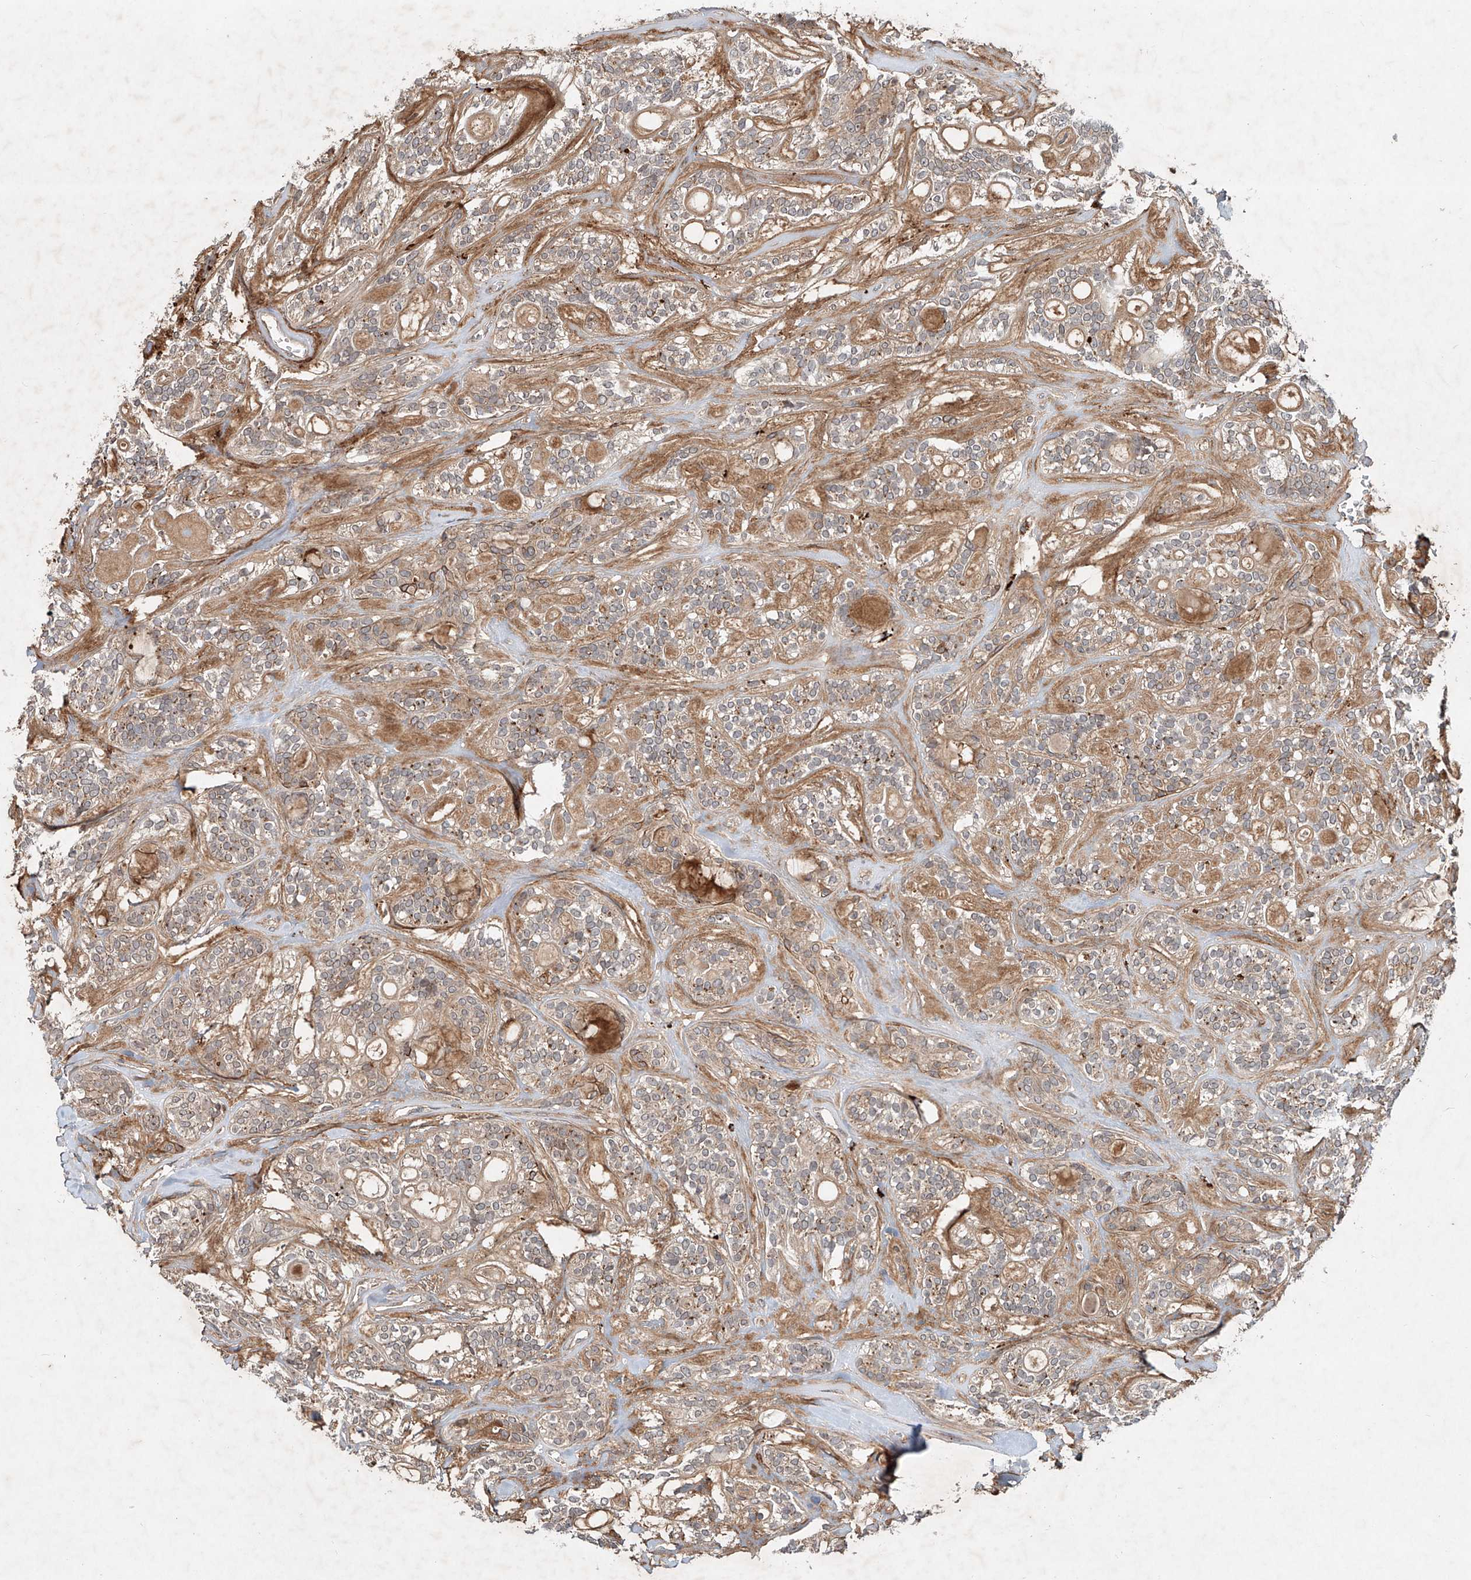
{"staining": {"intensity": "weak", "quantity": ">75%", "location": "cytoplasmic/membranous"}, "tissue": "head and neck cancer", "cell_type": "Tumor cells", "image_type": "cancer", "snomed": [{"axis": "morphology", "description": "Adenocarcinoma, NOS"}, {"axis": "topography", "description": "Head-Neck"}], "caption": "Immunohistochemistry photomicrograph of neoplastic tissue: human head and neck cancer (adenocarcinoma) stained using immunohistochemistry displays low levels of weak protein expression localized specifically in the cytoplasmic/membranous of tumor cells, appearing as a cytoplasmic/membranous brown color.", "gene": "IER5", "patient": {"sex": "male", "age": 66}}